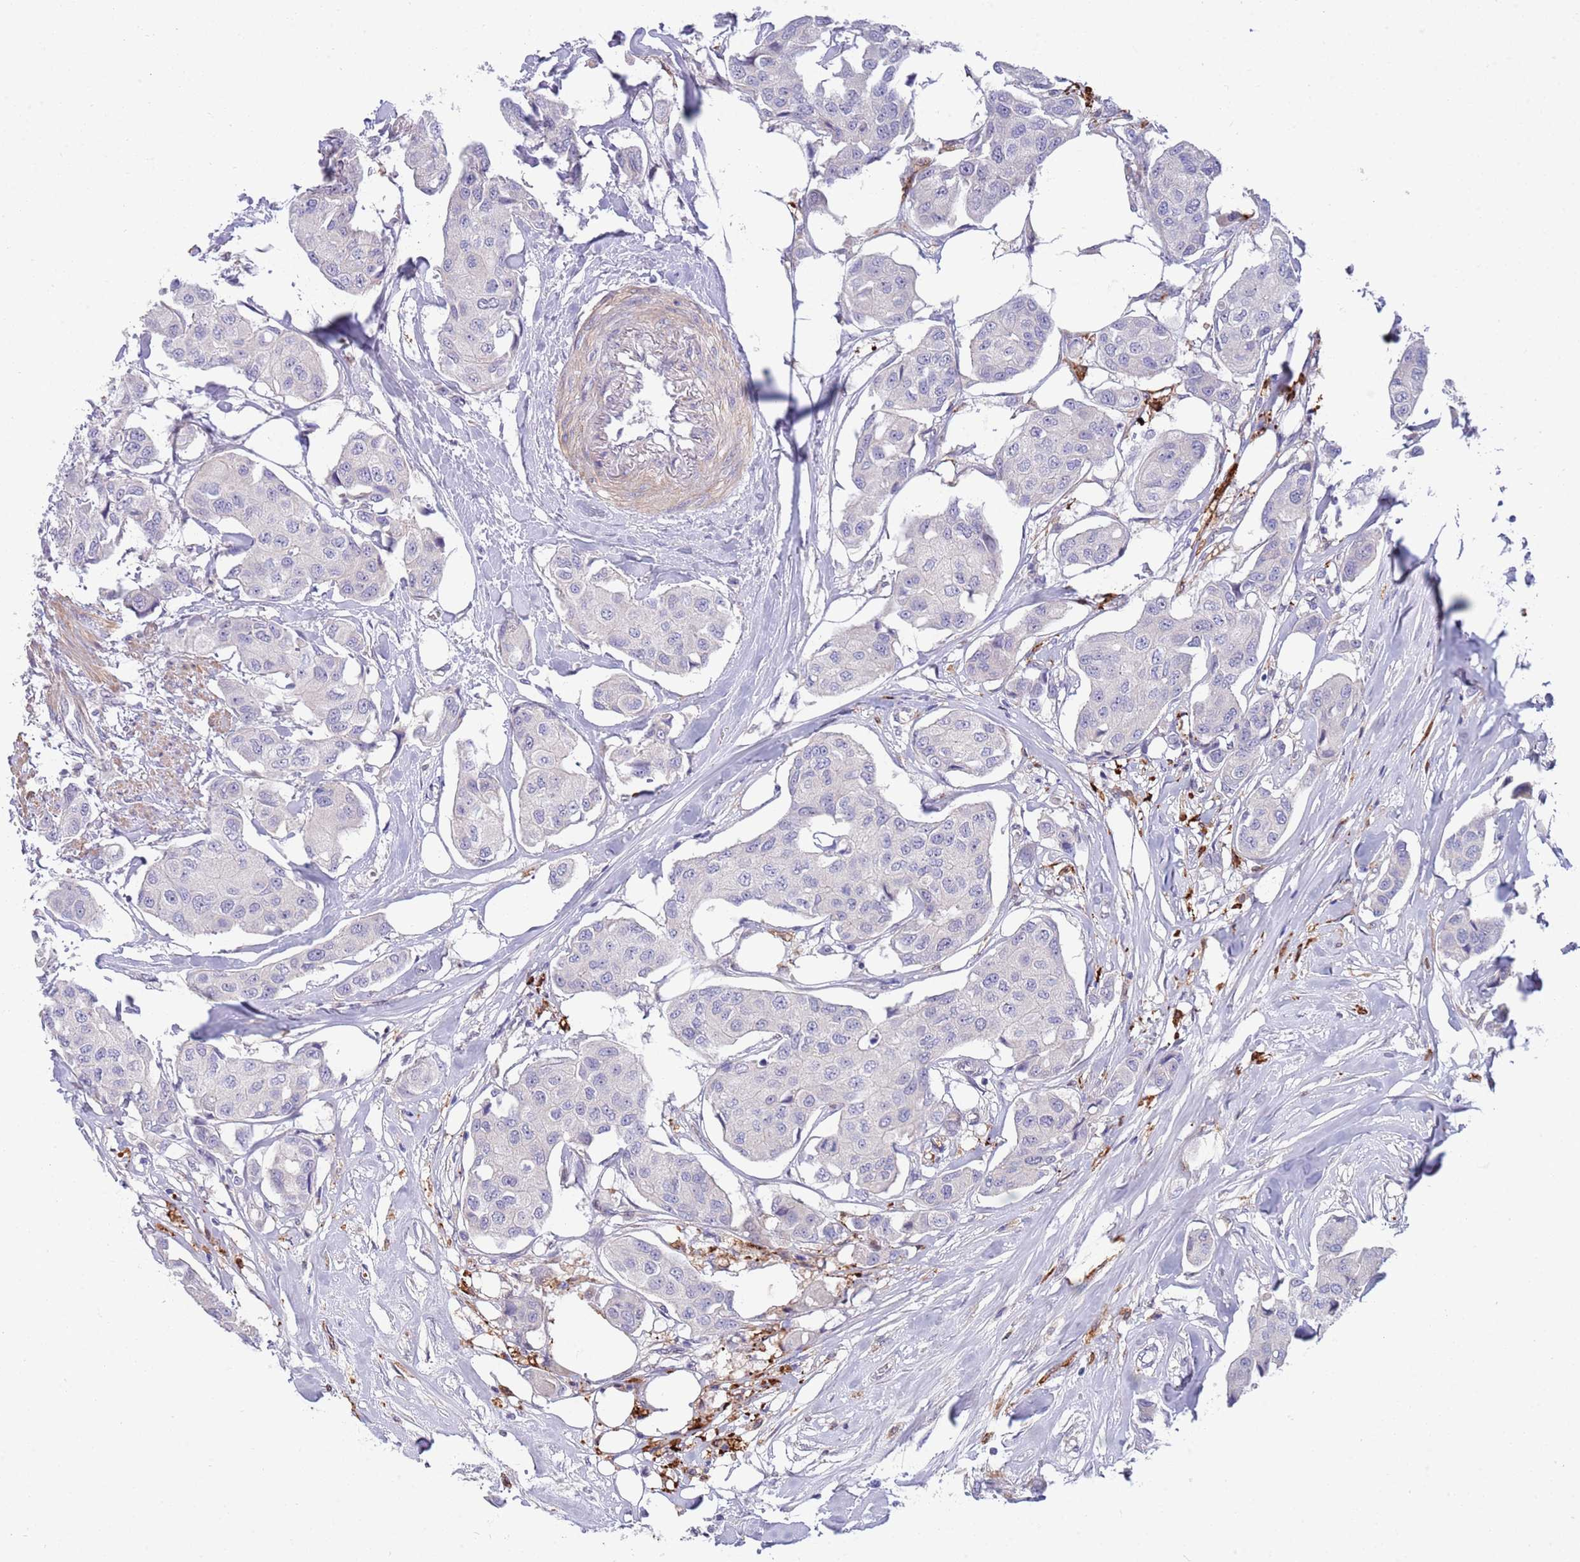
{"staining": {"intensity": "negative", "quantity": "none", "location": "none"}, "tissue": "breast cancer", "cell_type": "Tumor cells", "image_type": "cancer", "snomed": [{"axis": "morphology", "description": "Duct carcinoma"}, {"axis": "topography", "description": "Breast"}, {"axis": "topography", "description": "Lymph node"}], "caption": "Immunohistochemistry of human breast cancer (invasive ductal carcinoma) exhibits no expression in tumor cells.", "gene": "NLRP6", "patient": {"sex": "female", "age": 80}}